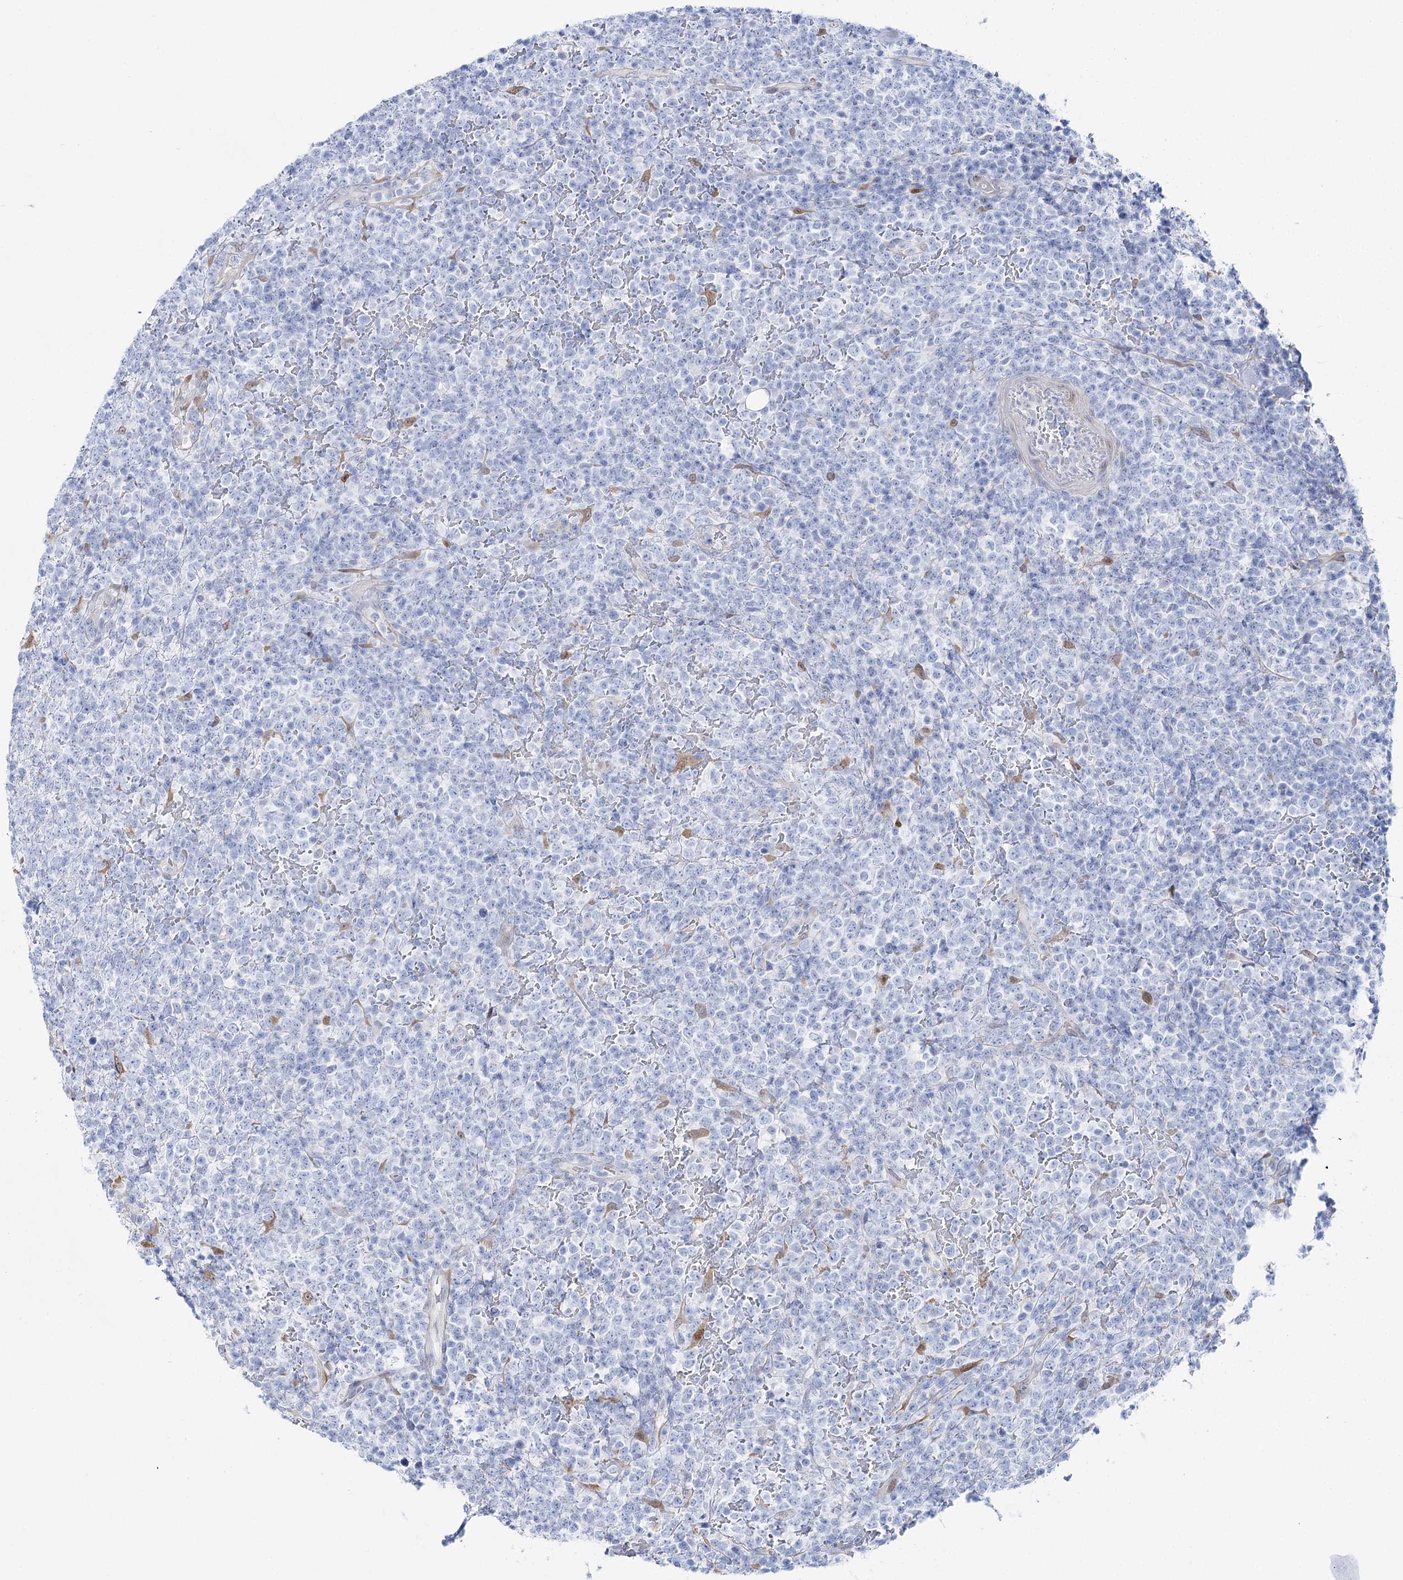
{"staining": {"intensity": "negative", "quantity": "none", "location": "none"}, "tissue": "lymphoma", "cell_type": "Tumor cells", "image_type": "cancer", "snomed": [{"axis": "morphology", "description": "Malignant lymphoma, non-Hodgkin's type, High grade"}, {"axis": "topography", "description": "Colon"}], "caption": "DAB (3,3'-diaminobenzidine) immunohistochemical staining of high-grade malignant lymphoma, non-Hodgkin's type shows no significant expression in tumor cells.", "gene": "UGDH", "patient": {"sex": "female", "age": 53}}